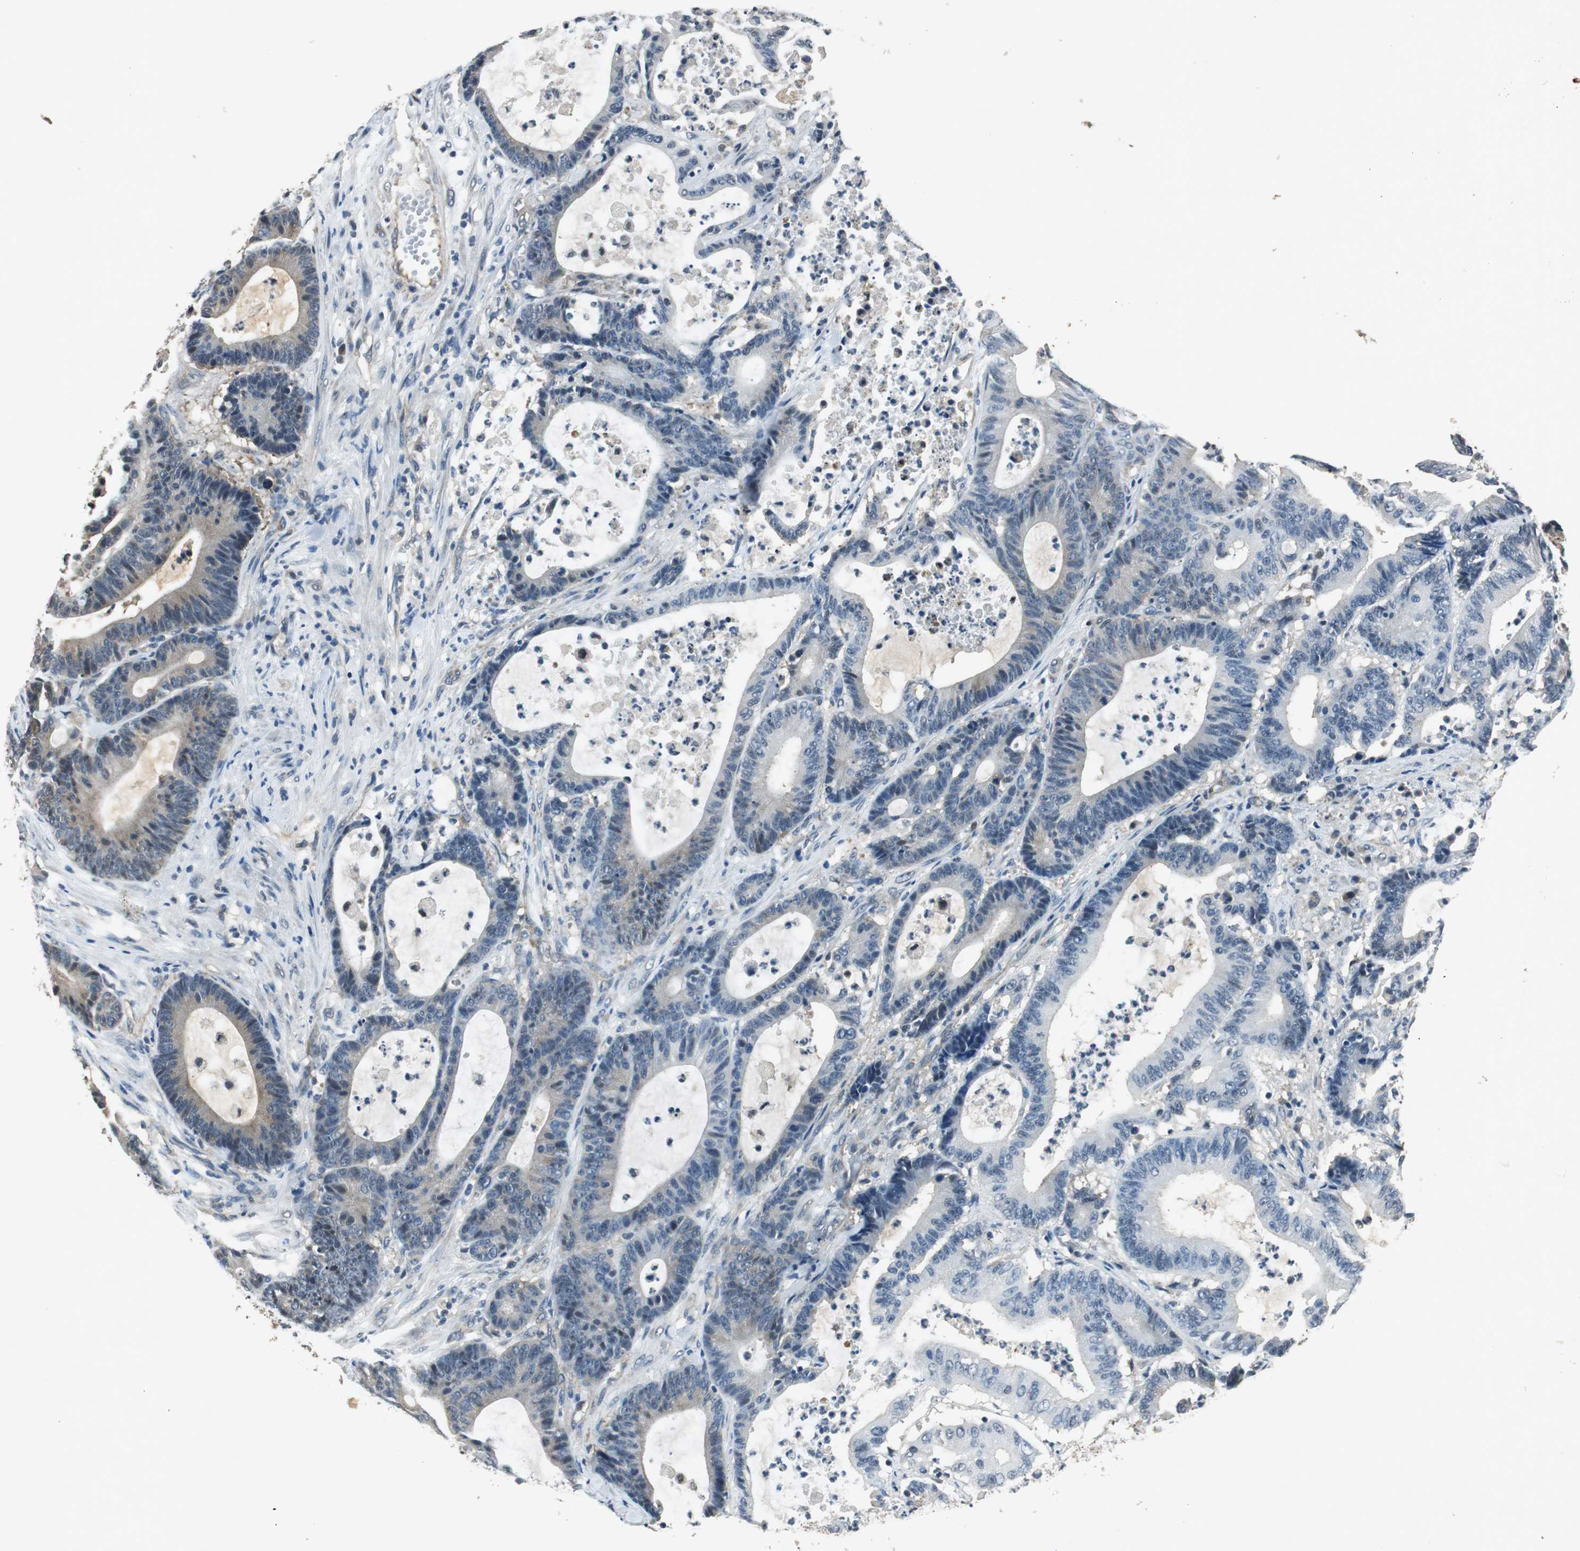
{"staining": {"intensity": "weak", "quantity": "<25%", "location": "cytoplasmic/membranous"}, "tissue": "colorectal cancer", "cell_type": "Tumor cells", "image_type": "cancer", "snomed": [{"axis": "morphology", "description": "Adenocarcinoma, NOS"}, {"axis": "topography", "description": "Colon"}], "caption": "IHC image of colorectal cancer stained for a protein (brown), which reveals no staining in tumor cells.", "gene": "PSMB4", "patient": {"sex": "female", "age": 84}}